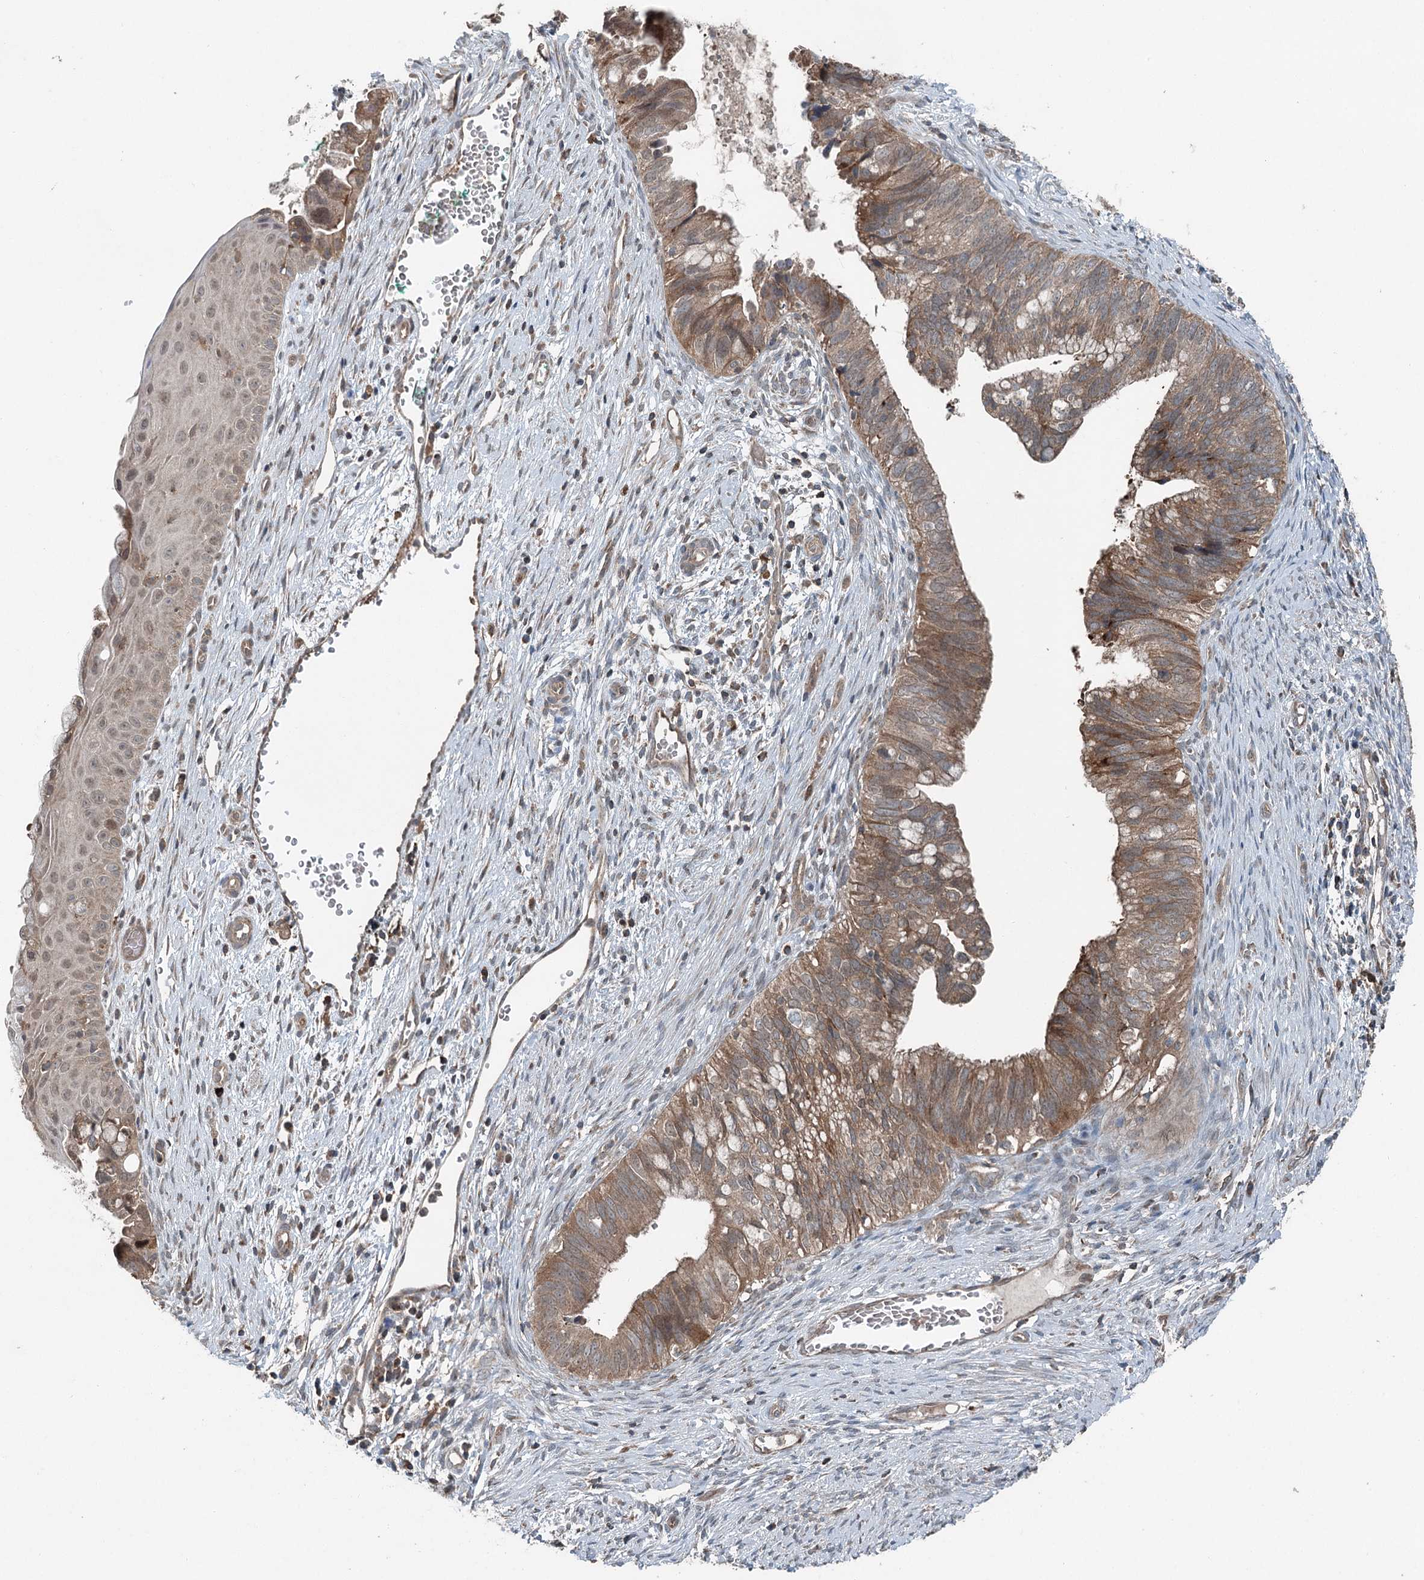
{"staining": {"intensity": "moderate", "quantity": ">75%", "location": "cytoplasmic/membranous"}, "tissue": "cervical cancer", "cell_type": "Tumor cells", "image_type": "cancer", "snomed": [{"axis": "morphology", "description": "Adenocarcinoma, NOS"}, {"axis": "topography", "description": "Cervix"}], "caption": "An immunohistochemistry (IHC) micrograph of neoplastic tissue is shown. Protein staining in brown highlights moderate cytoplasmic/membranous positivity in cervical cancer (adenocarcinoma) within tumor cells.", "gene": "SKIC3", "patient": {"sex": "female", "age": 42}}